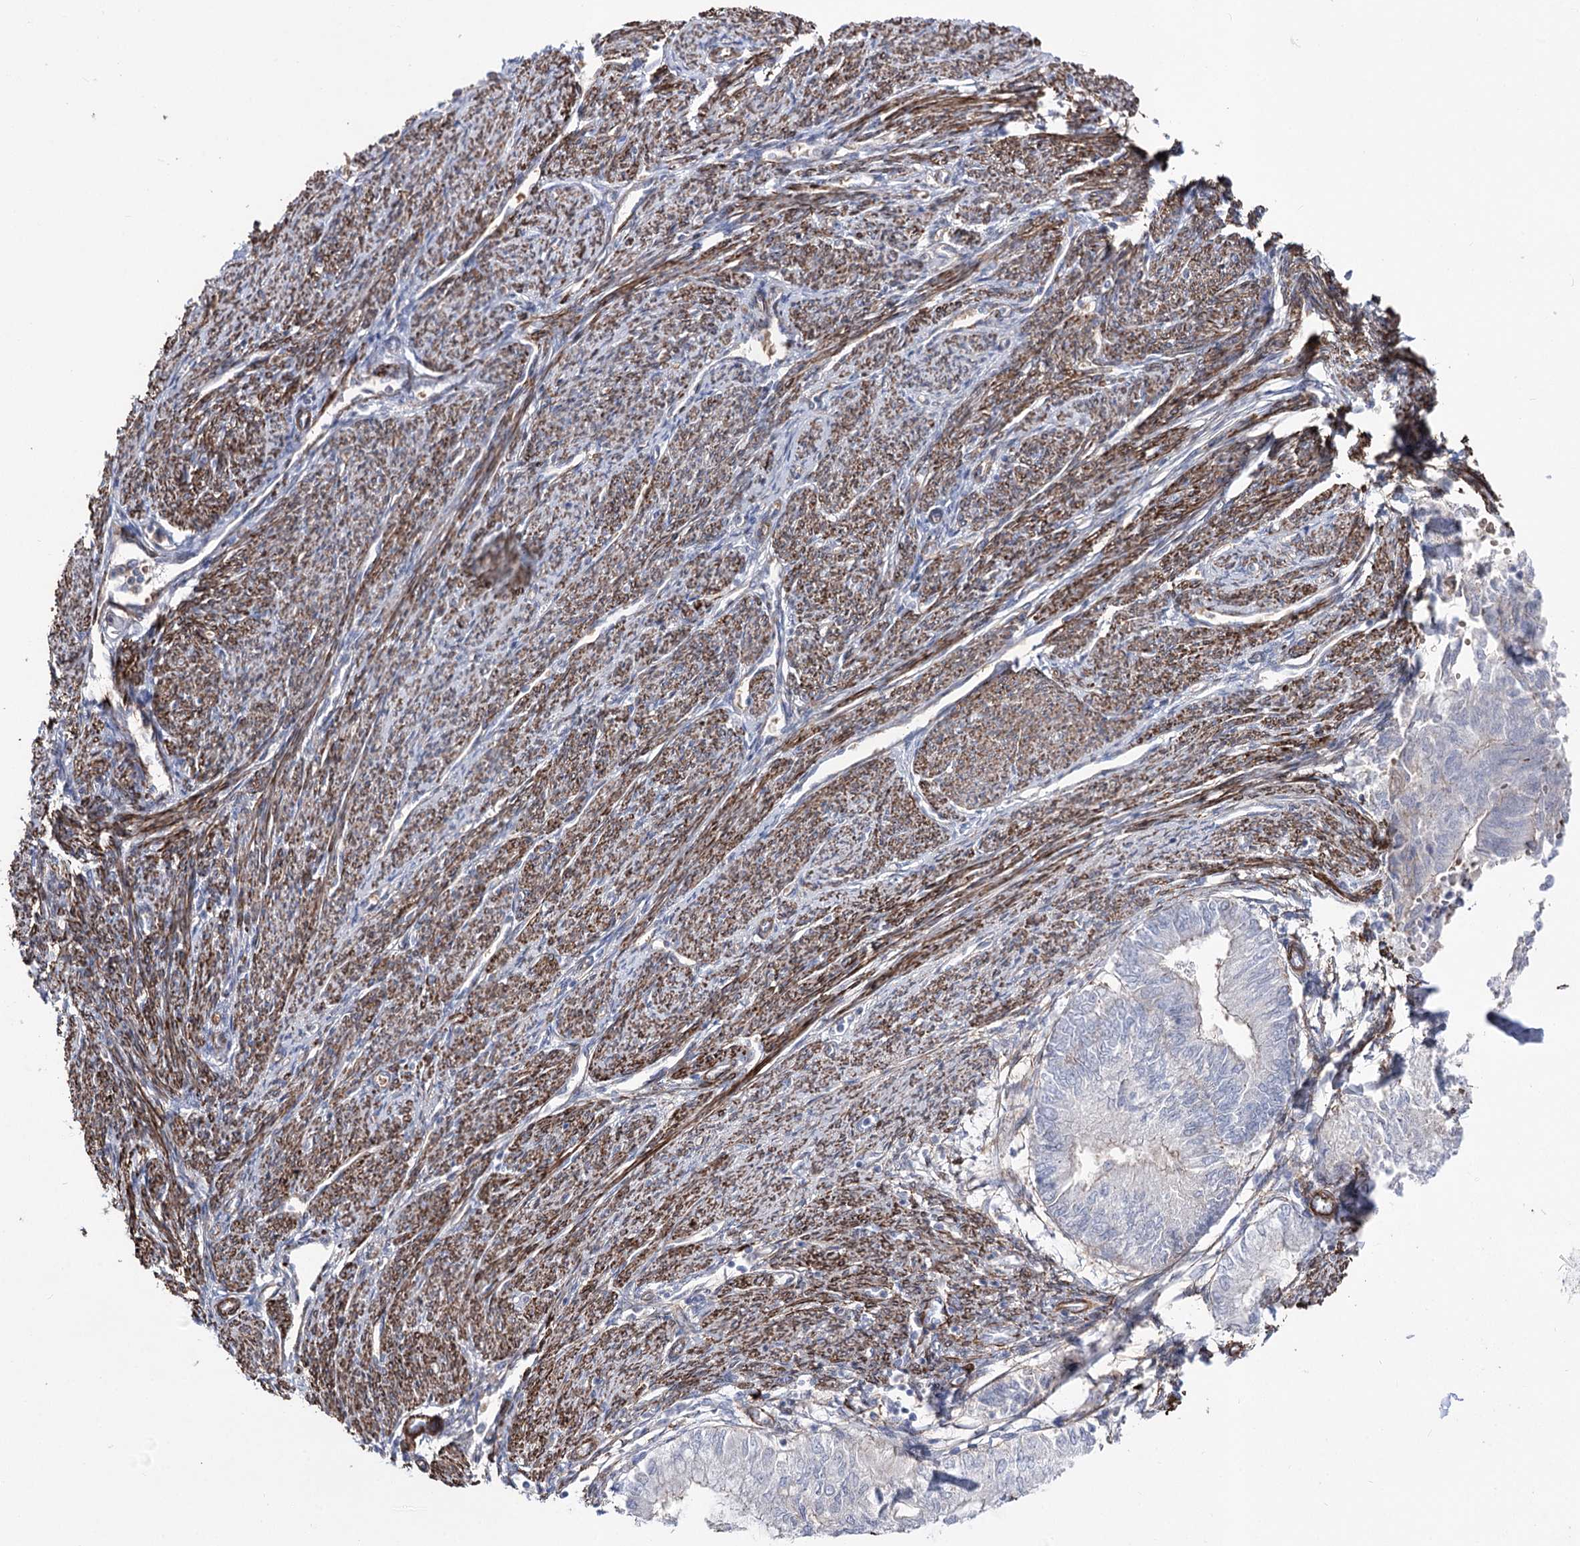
{"staining": {"intensity": "strong", "quantity": ">75%", "location": "cytoplasmic/membranous"}, "tissue": "smooth muscle", "cell_type": "Smooth muscle cells", "image_type": "normal", "snomed": [{"axis": "morphology", "description": "Normal tissue, NOS"}, {"axis": "topography", "description": "Smooth muscle"}, {"axis": "topography", "description": "Uterus"}], "caption": "A micrograph of smooth muscle stained for a protein exhibits strong cytoplasmic/membranous brown staining in smooth muscle cells. The staining was performed using DAB, with brown indicating positive protein expression. Nuclei are stained blue with hematoxylin.", "gene": "ARHGAP20", "patient": {"sex": "female", "age": 59}}